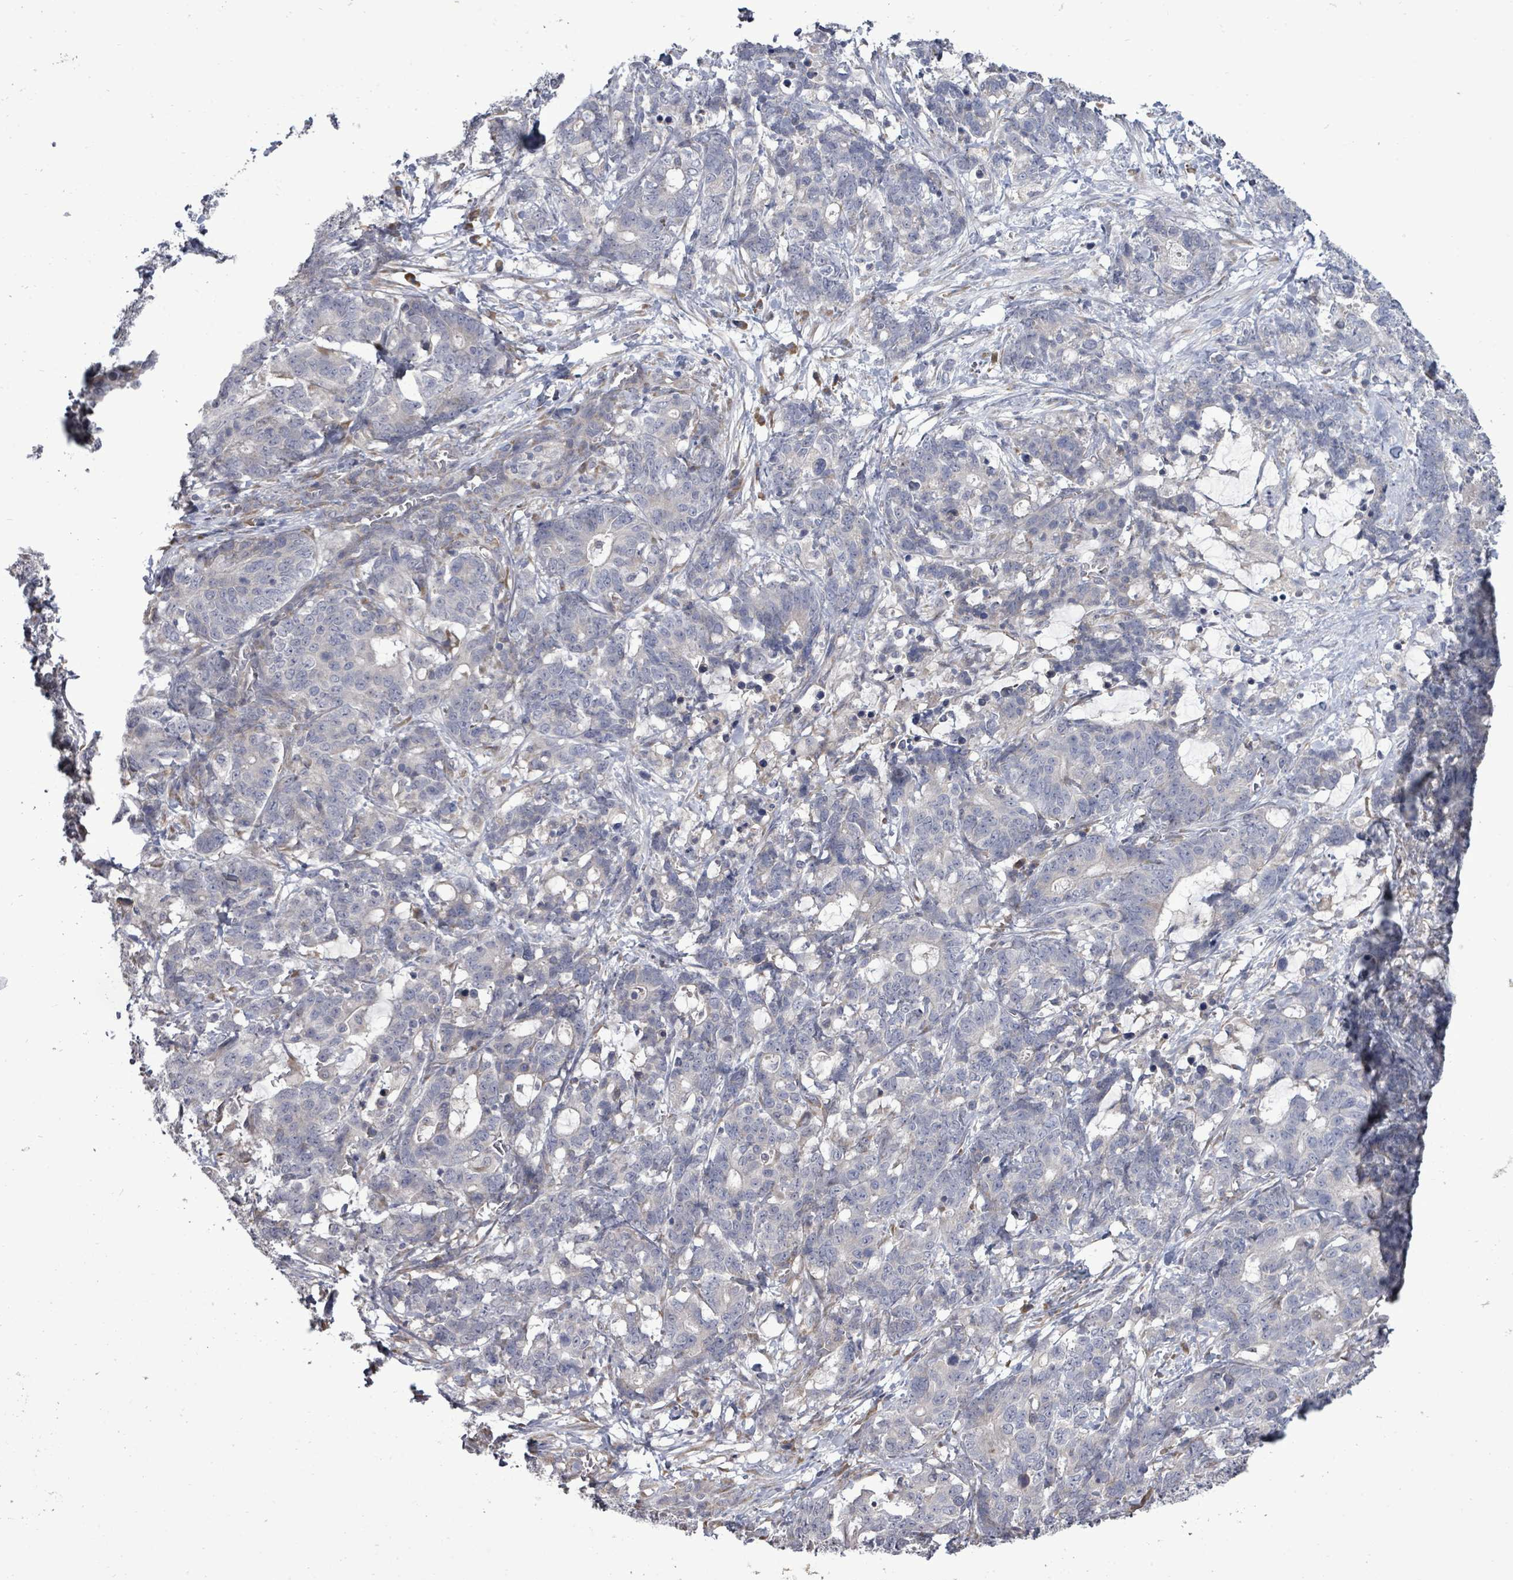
{"staining": {"intensity": "negative", "quantity": "none", "location": "none"}, "tissue": "stomach cancer", "cell_type": "Tumor cells", "image_type": "cancer", "snomed": [{"axis": "morphology", "description": "Normal tissue, NOS"}, {"axis": "morphology", "description": "Adenocarcinoma, NOS"}, {"axis": "topography", "description": "Stomach"}], "caption": "An IHC photomicrograph of adenocarcinoma (stomach) is shown. There is no staining in tumor cells of adenocarcinoma (stomach). (DAB (3,3'-diaminobenzidine) IHC with hematoxylin counter stain).", "gene": "POMGNT2", "patient": {"sex": "female", "age": 64}}